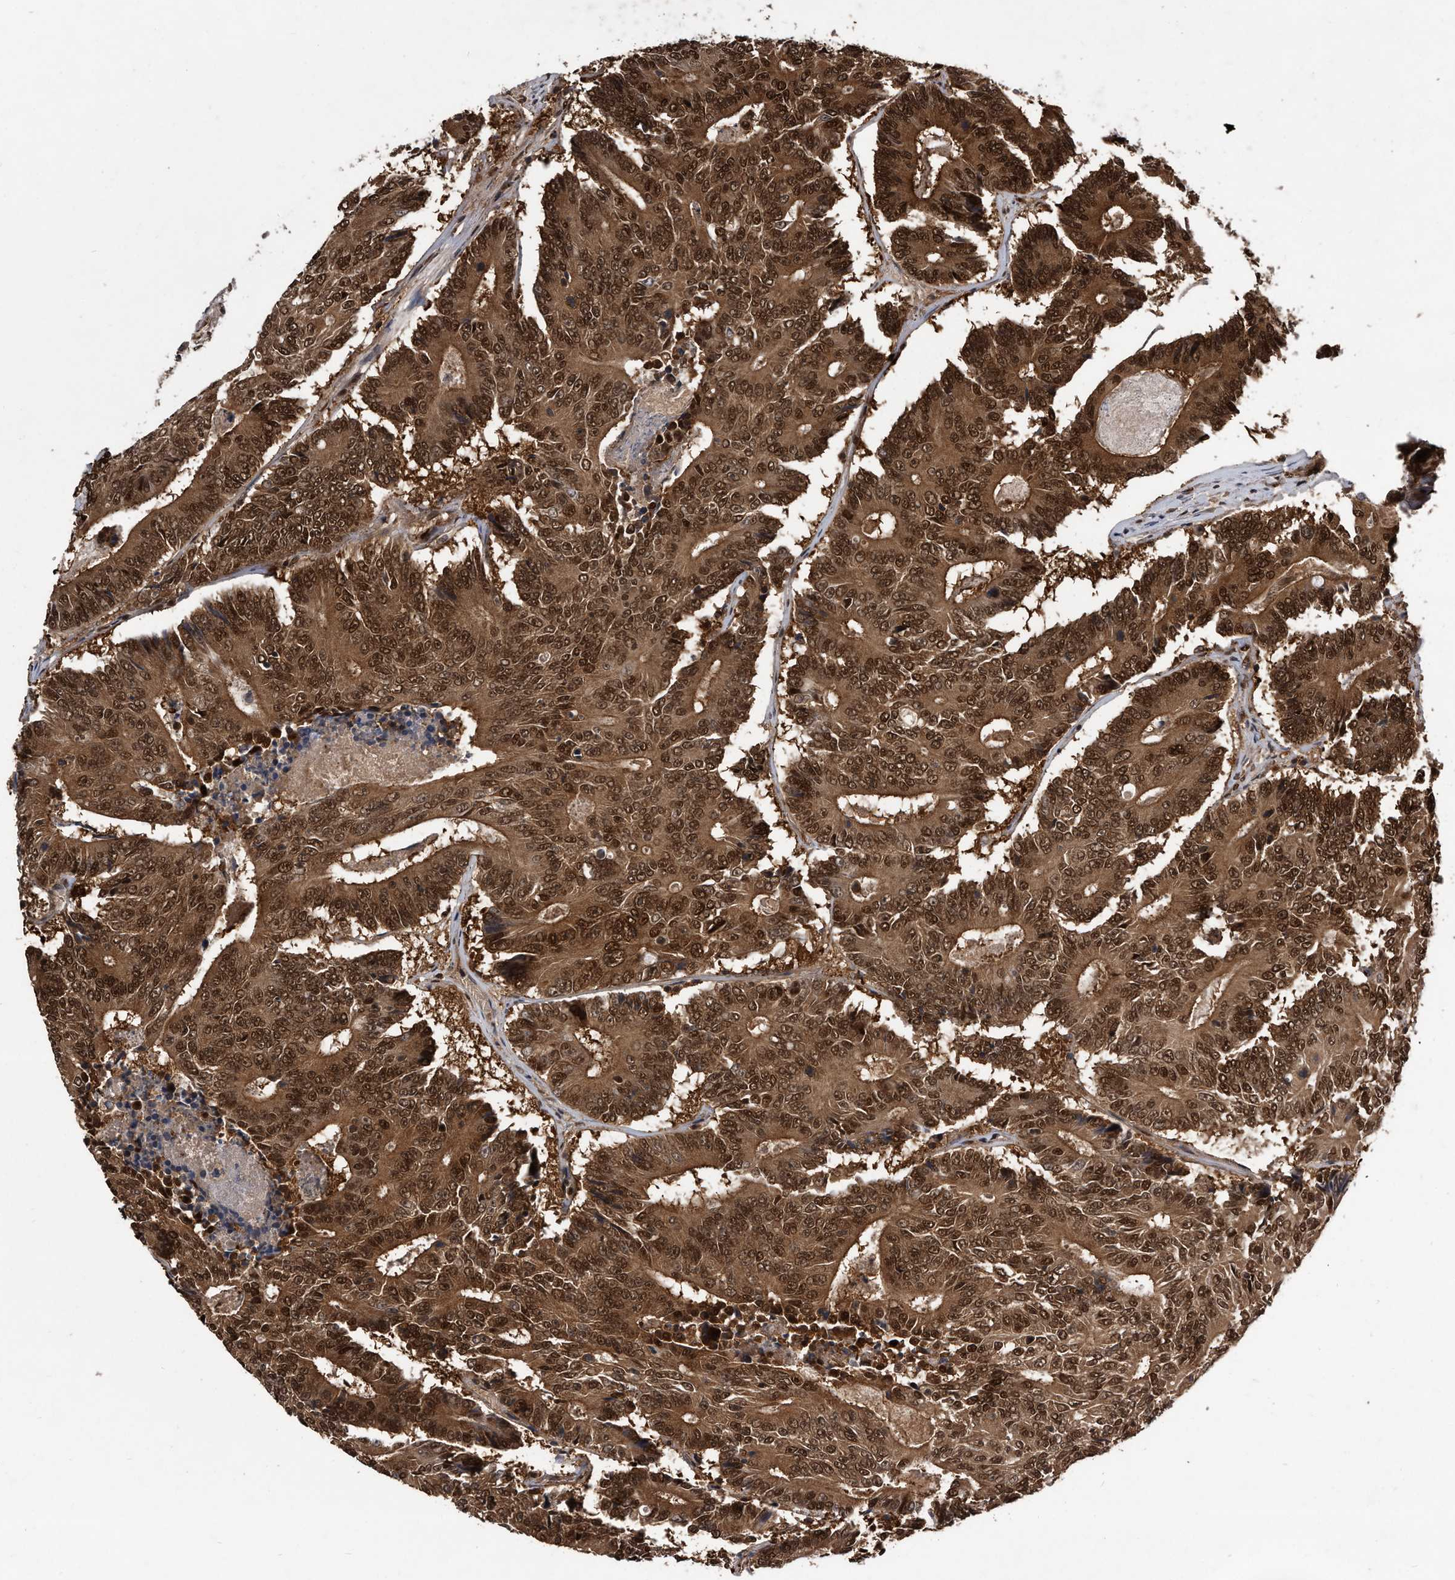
{"staining": {"intensity": "strong", "quantity": ">75%", "location": "cytoplasmic/membranous,nuclear"}, "tissue": "colorectal cancer", "cell_type": "Tumor cells", "image_type": "cancer", "snomed": [{"axis": "morphology", "description": "Adenocarcinoma, NOS"}, {"axis": "topography", "description": "Colon"}], "caption": "Tumor cells reveal strong cytoplasmic/membranous and nuclear positivity in approximately >75% of cells in colorectal cancer (adenocarcinoma).", "gene": "RAD23B", "patient": {"sex": "male", "age": 83}}